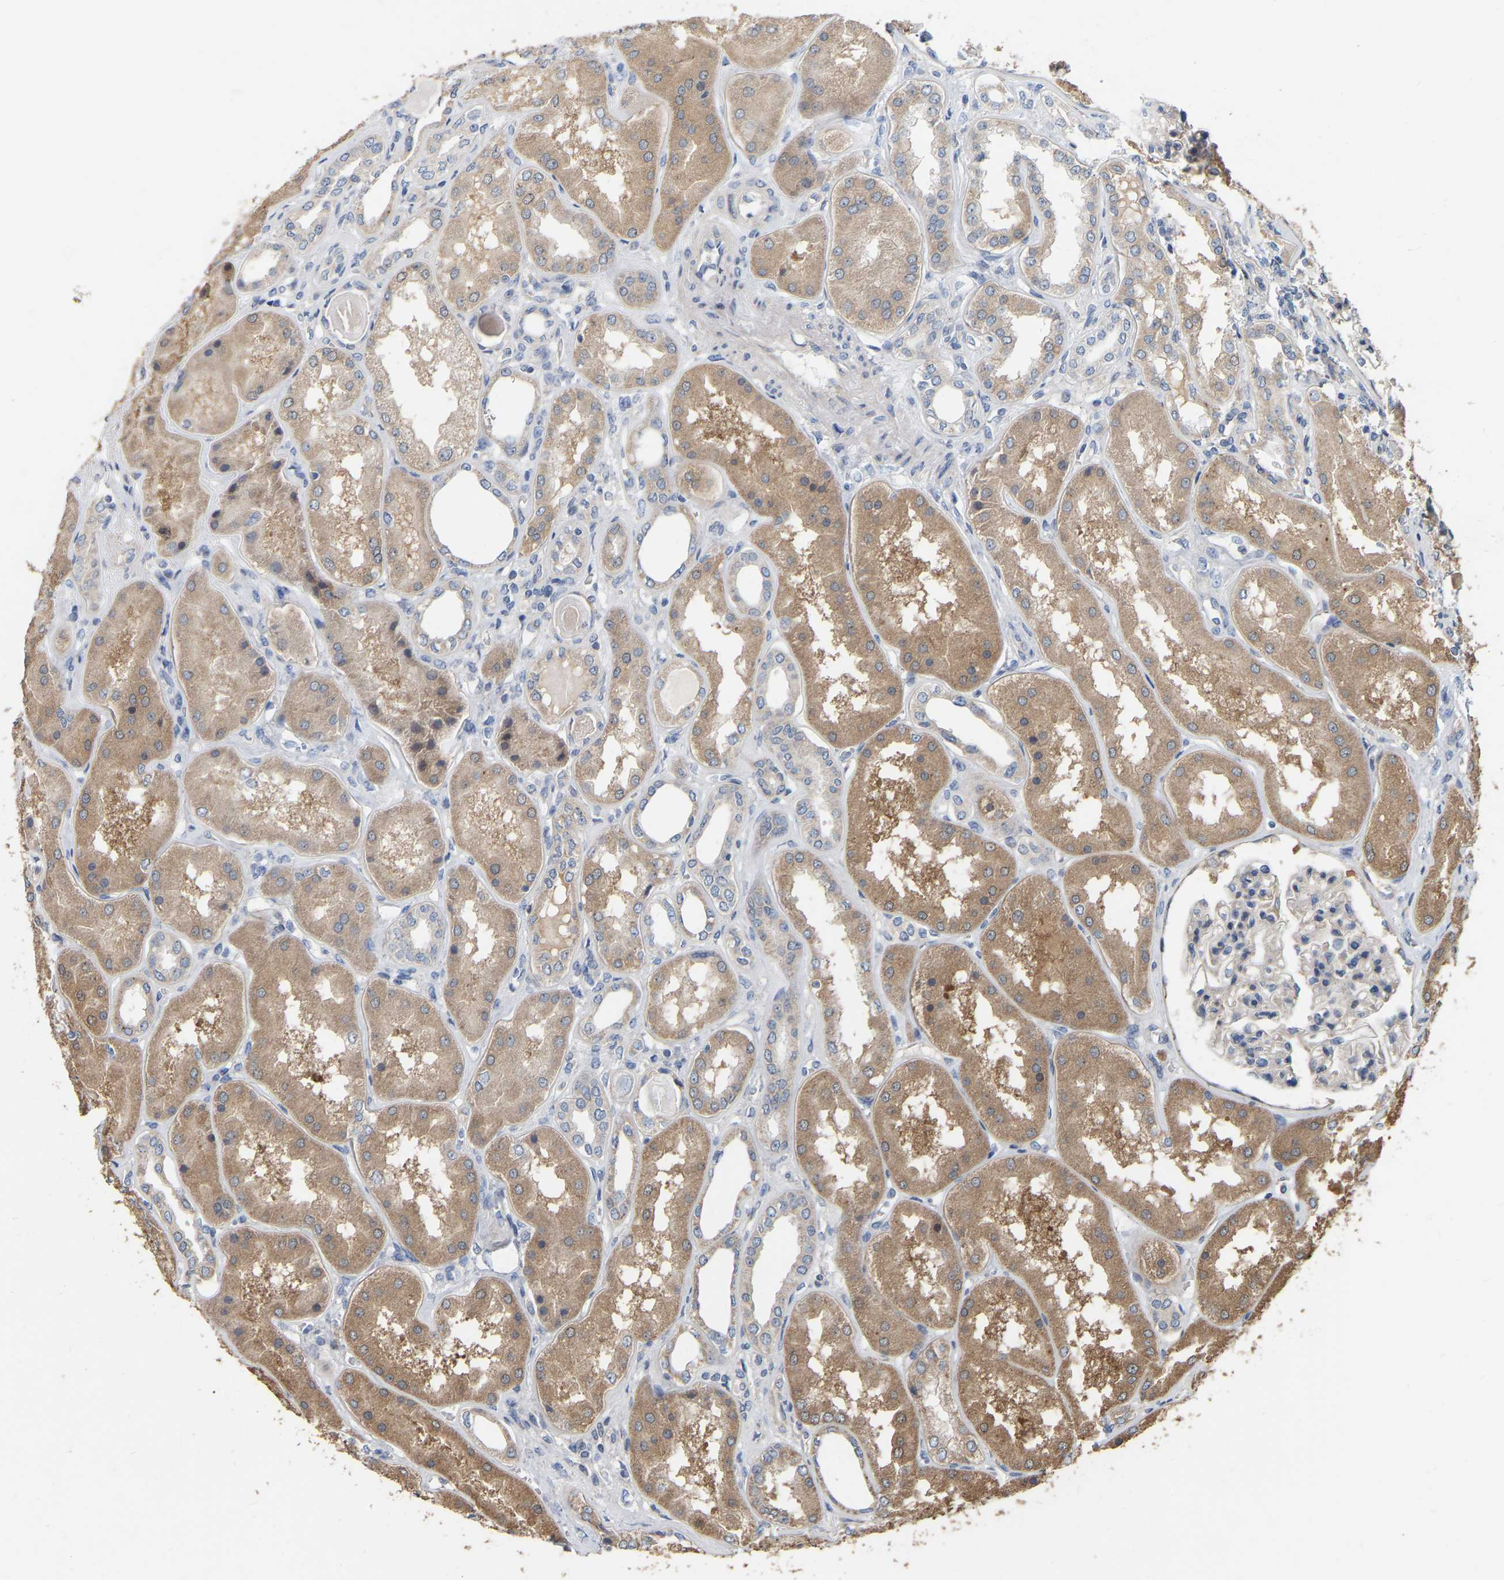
{"staining": {"intensity": "negative", "quantity": "none", "location": "none"}, "tissue": "kidney", "cell_type": "Cells in glomeruli", "image_type": "normal", "snomed": [{"axis": "morphology", "description": "Normal tissue, NOS"}, {"axis": "topography", "description": "Kidney"}], "caption": "Cells in glomeruli show no significant protein expression in benign kidney.", "gene": "SSH1", "patient": {"sex": "female", "age": 56}}